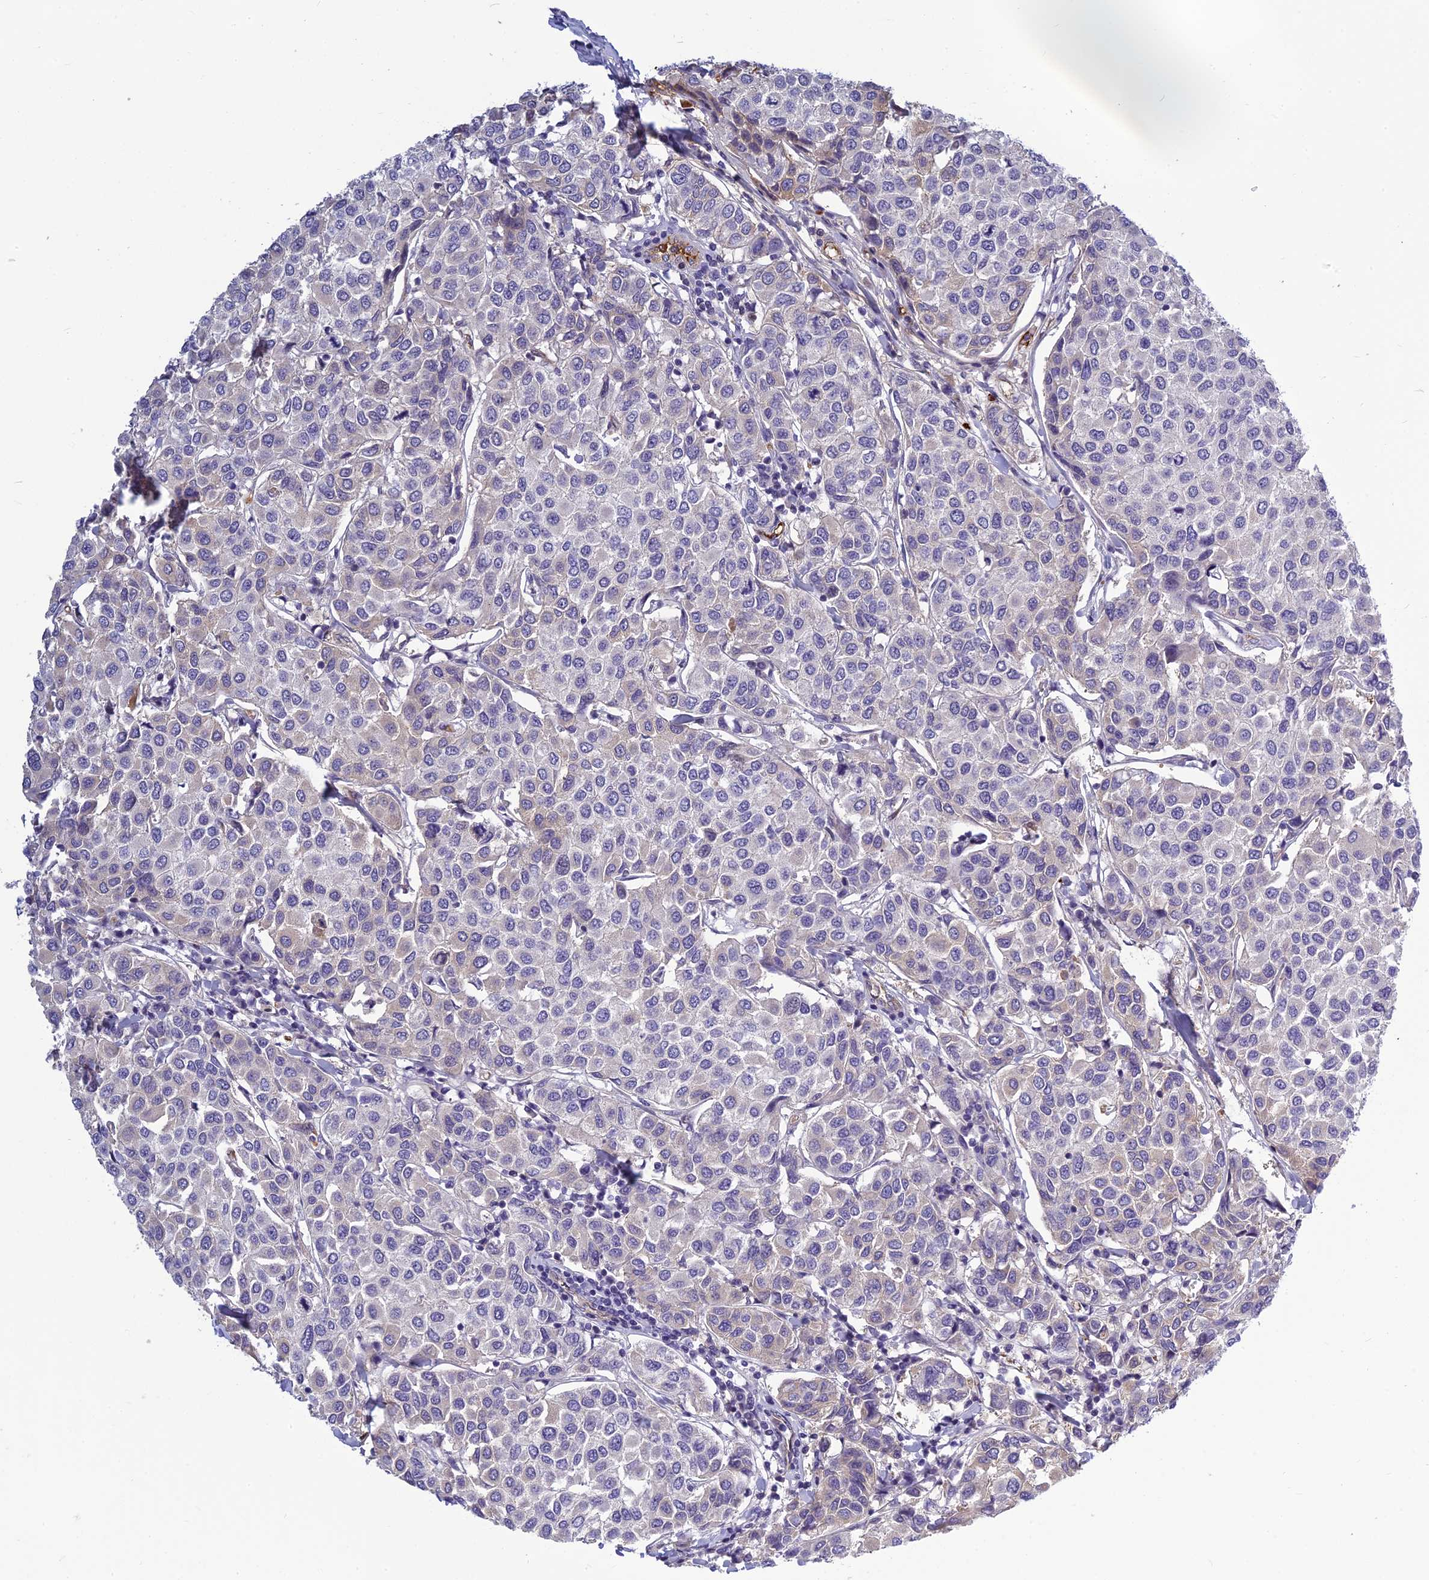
{"staining": {"intensity": "negative", "quantity": "none", "location": "none"}, "tissue": "breast cancer", "cell_type": "Tumor cells", "image_type": "cancer", "snomed": [{"axis": "morphology", "description": "Duct carcinoma"}, {"axis": "topography", "description": "Breast"}], "caption": "The immunohistochemistry photomicrograph has no significant positivity in tumor cells of invasive ductal carcinoma (breast) tissue.", "gene": "CLEC11A", "patient": {"sex": "female", "age": 55}}